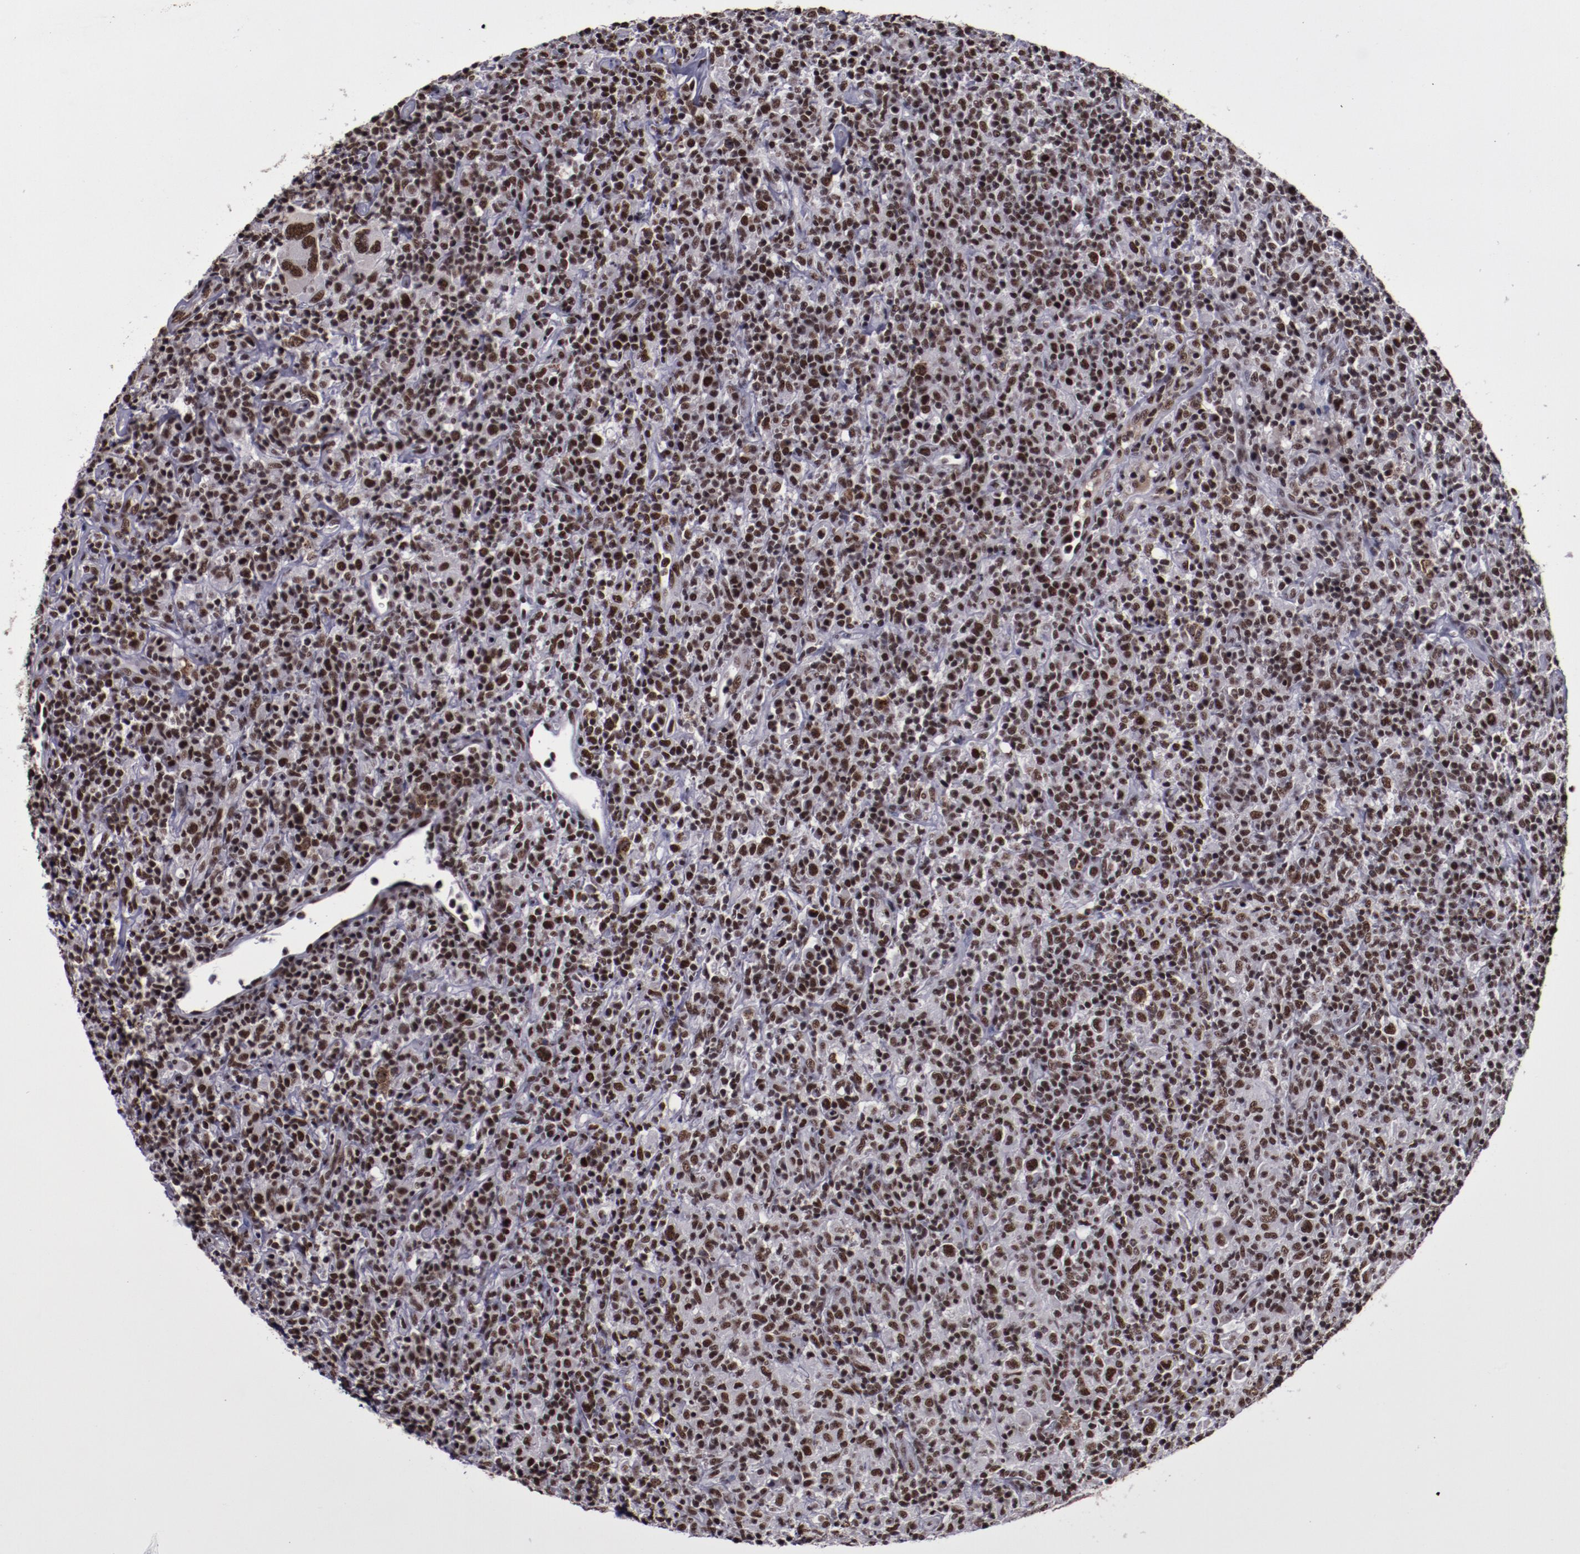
{"staining": {"intensity": "moderate", "quantity": ">75%", "location": "nuclear"}, "tissue": "lymphoma", "cell_type": "Tumor cells", "image_type": "cancer", "snomed": [{"axis": "morphology", "description": "Hodgkin's disease, NOS"}, {"axis": "topography", "description": "Lymph node"}], "caption": "An image showing moderate nuclear positivity in about >75% of tumor cells in Hodgkin's disease, as visualized by brown immunohistochemical staining.", "gene": "ERH", "patient": {"sex": "male", "age": 65}}